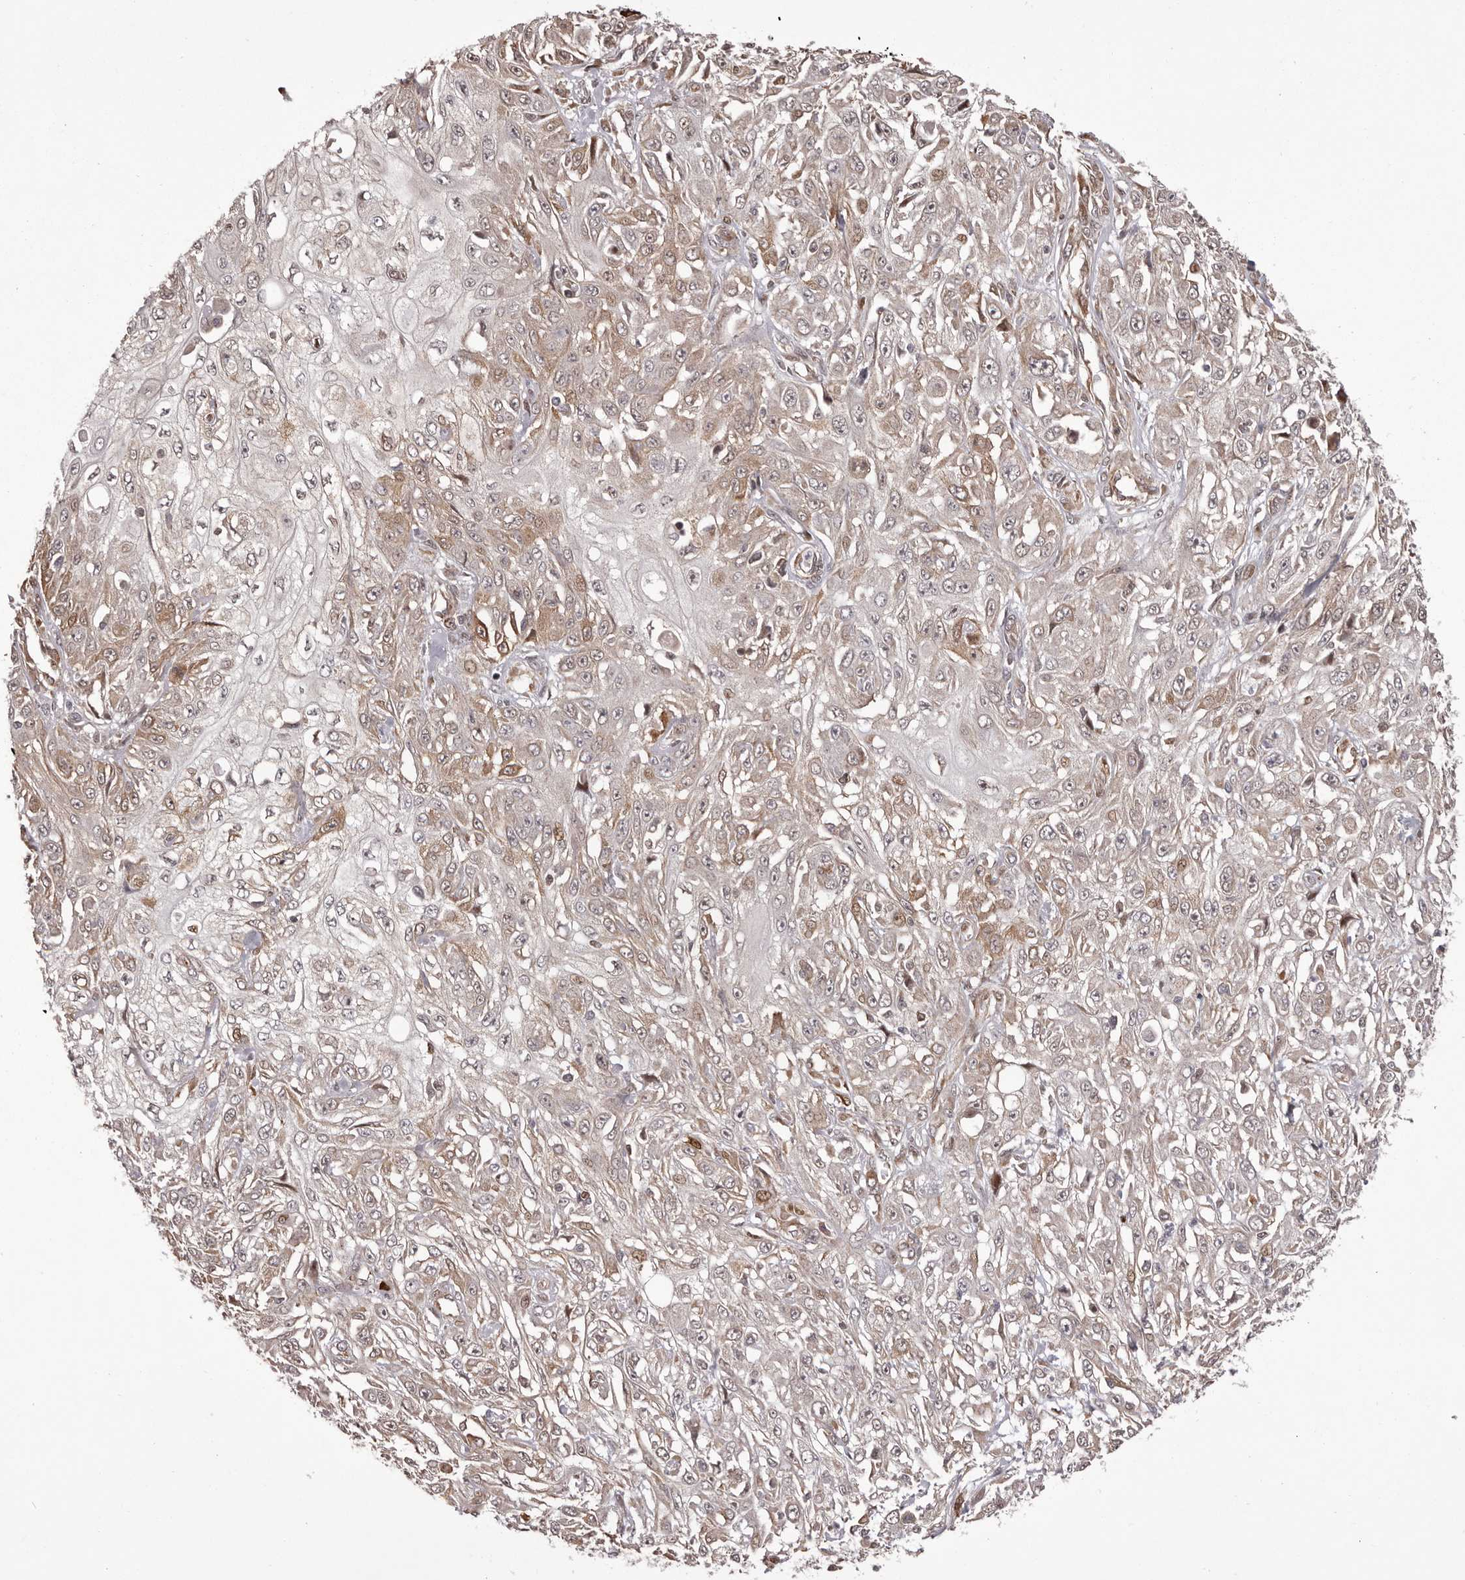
{"staining": {"intensity": "moderate", "quantity": "25%-75%", "location": "cytoplasmic/membranous,nuclear"}, "tissue": "skin cancer", "cell_type": "Tumor cells", "image_type": "cancer", "snomed": [{"axis": "morphology", "description": "Squamous cell carcinoma, NOS"}, {"axis": "morphology", "description": "Squamous cell carcinoma, metastatic, NOS"}, {"axis": "topography", "description": "Skin"}, {"axis": "topography", "description": "Lymph node"}], "caption": "This is an image of immunohistochemistry staining of skin metastatic squamous cell carcinoma, which shows moderate staining in the cytoplasmic/membranous and nuclear of tumor cells.", "gene": "GFOD1", "patient": {"sex": "male", "age": 75}}